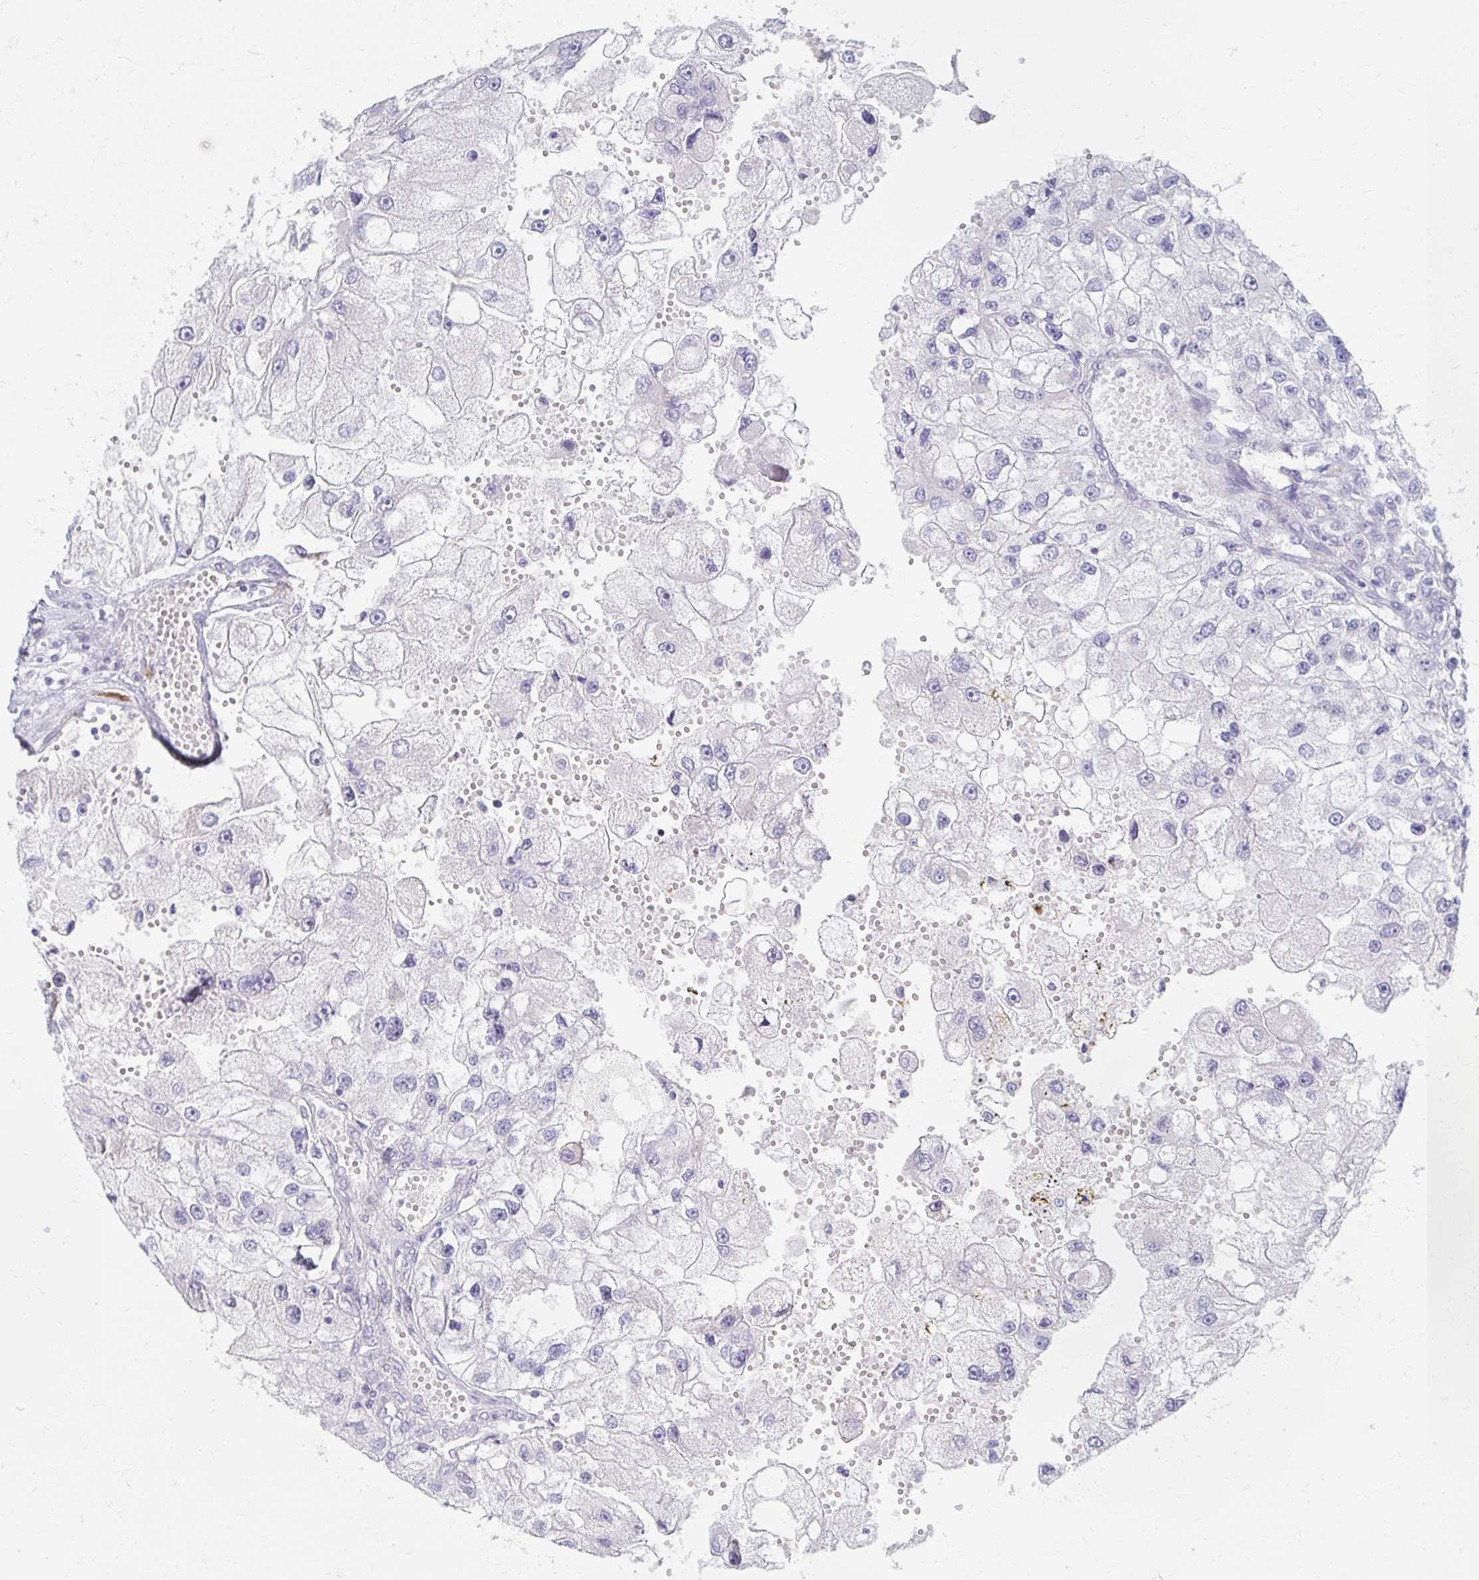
{"staining": {"intensity": "negative", "quantity": "none", "location": "none"}, "tissue": "renal cancer", "cell_type": "Tumor cells", "image_type": "cancer", "snomed": [{"axis": "morphology", "description": "Adenocarcinoma, NOS"}, {"axis": "topography", "description": "Kidney"}], "caption": "This is an immunohistochemistry (IHC) micrograph of human adenocarcinoma (renal). There is no positivity in tumor cells.", "gene": "MYLK2", "patient": {"sex": "male", "age": 63}}